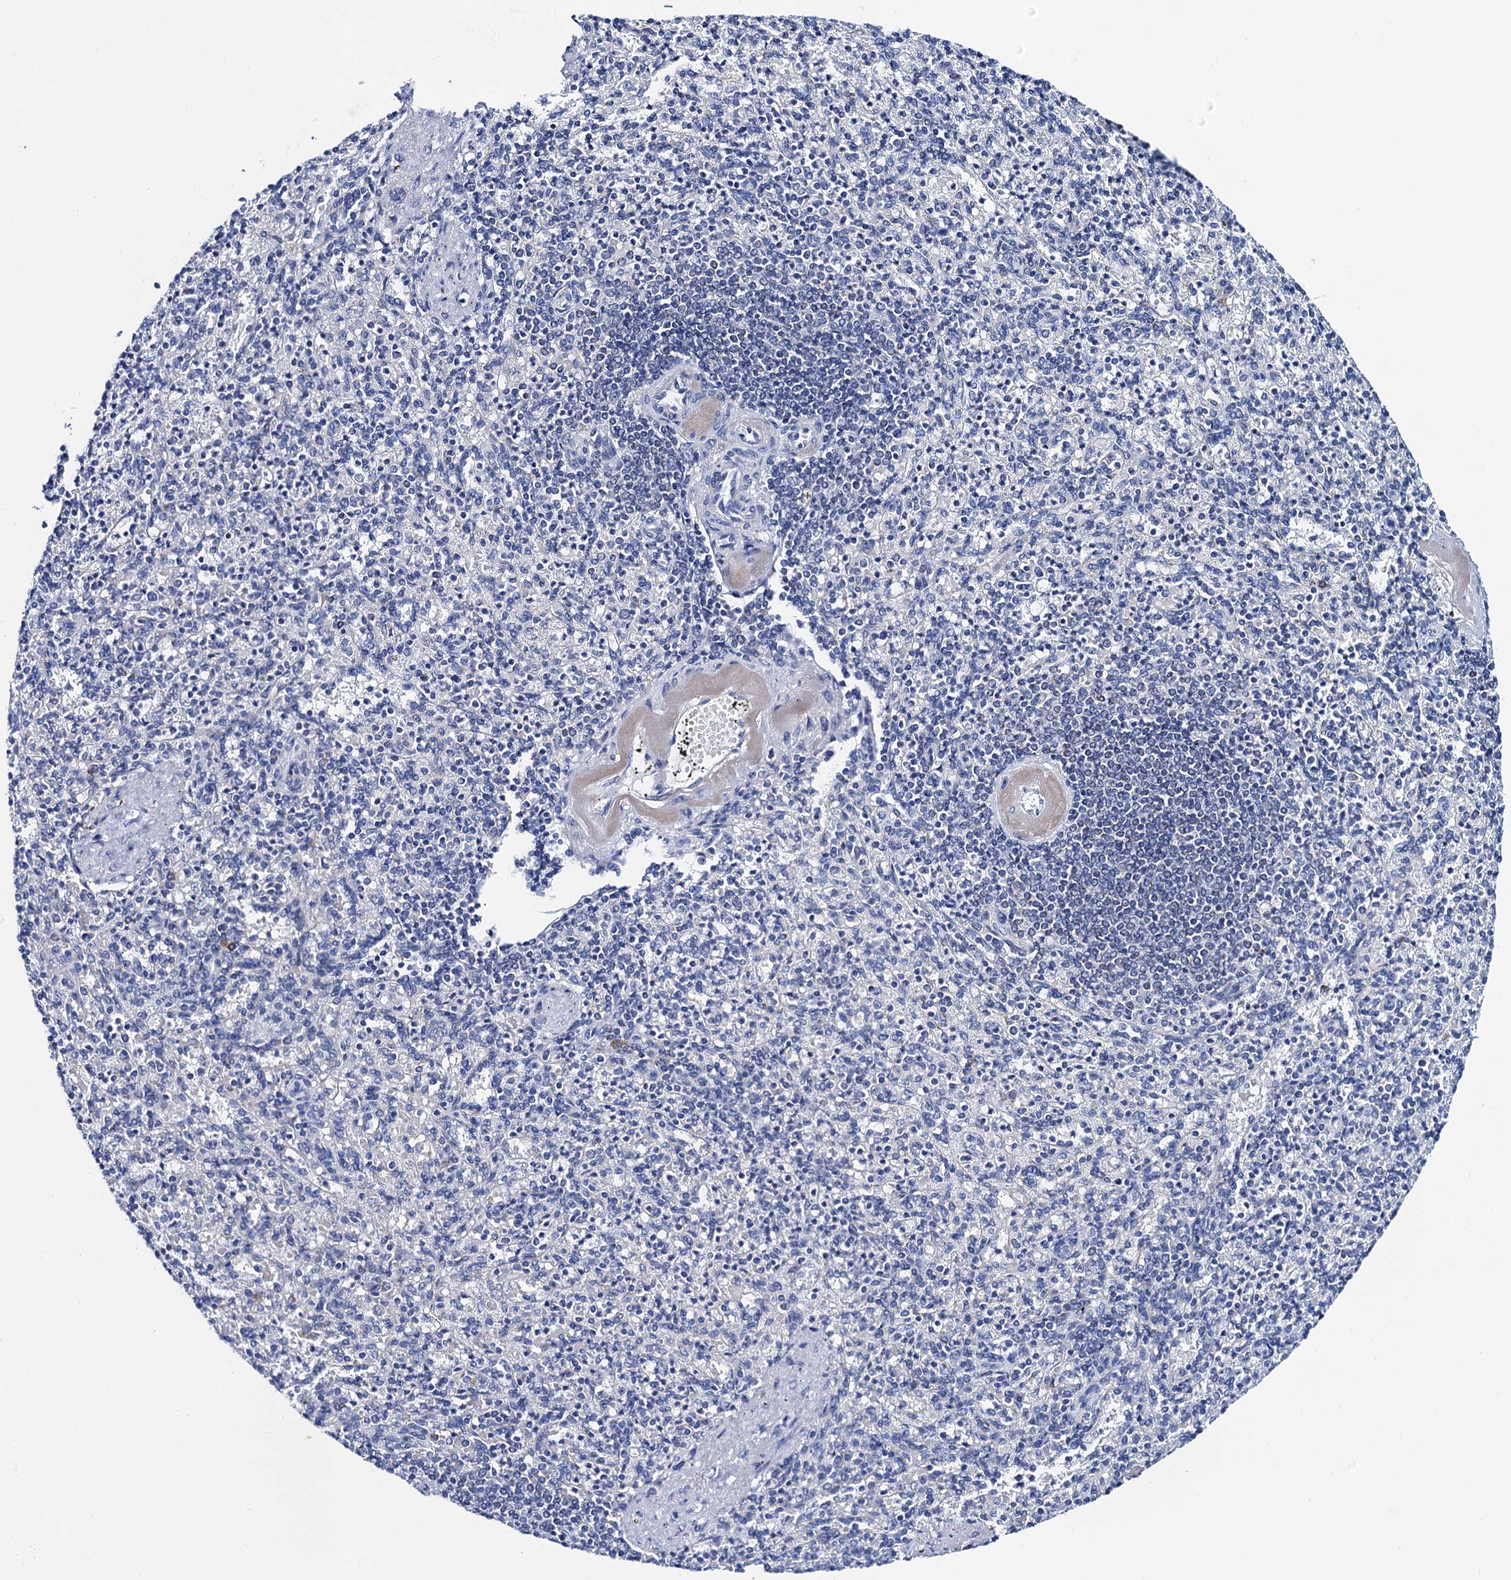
{"staining": {"intensity": "negative", "quantity": "none", "location": "none"}, "tissue": "spleen", "cell_type": "Cells in red pulp", "image_type": "normal", "snomed": [{"axis": "morphology", "description": "Normal tissue, NOS"}, {"axis": "topography", "description": "Spleen"}], "caption": "Micrograph shows no significant protein staining in cells in red pulp of unremarkable spleen. (Brightfield microscopy of DAB (3,3'-diaminobenzidine) IHC at high magnification).", "gene": "ACADSB", "patient": {"sex": "female", "age": 74}}